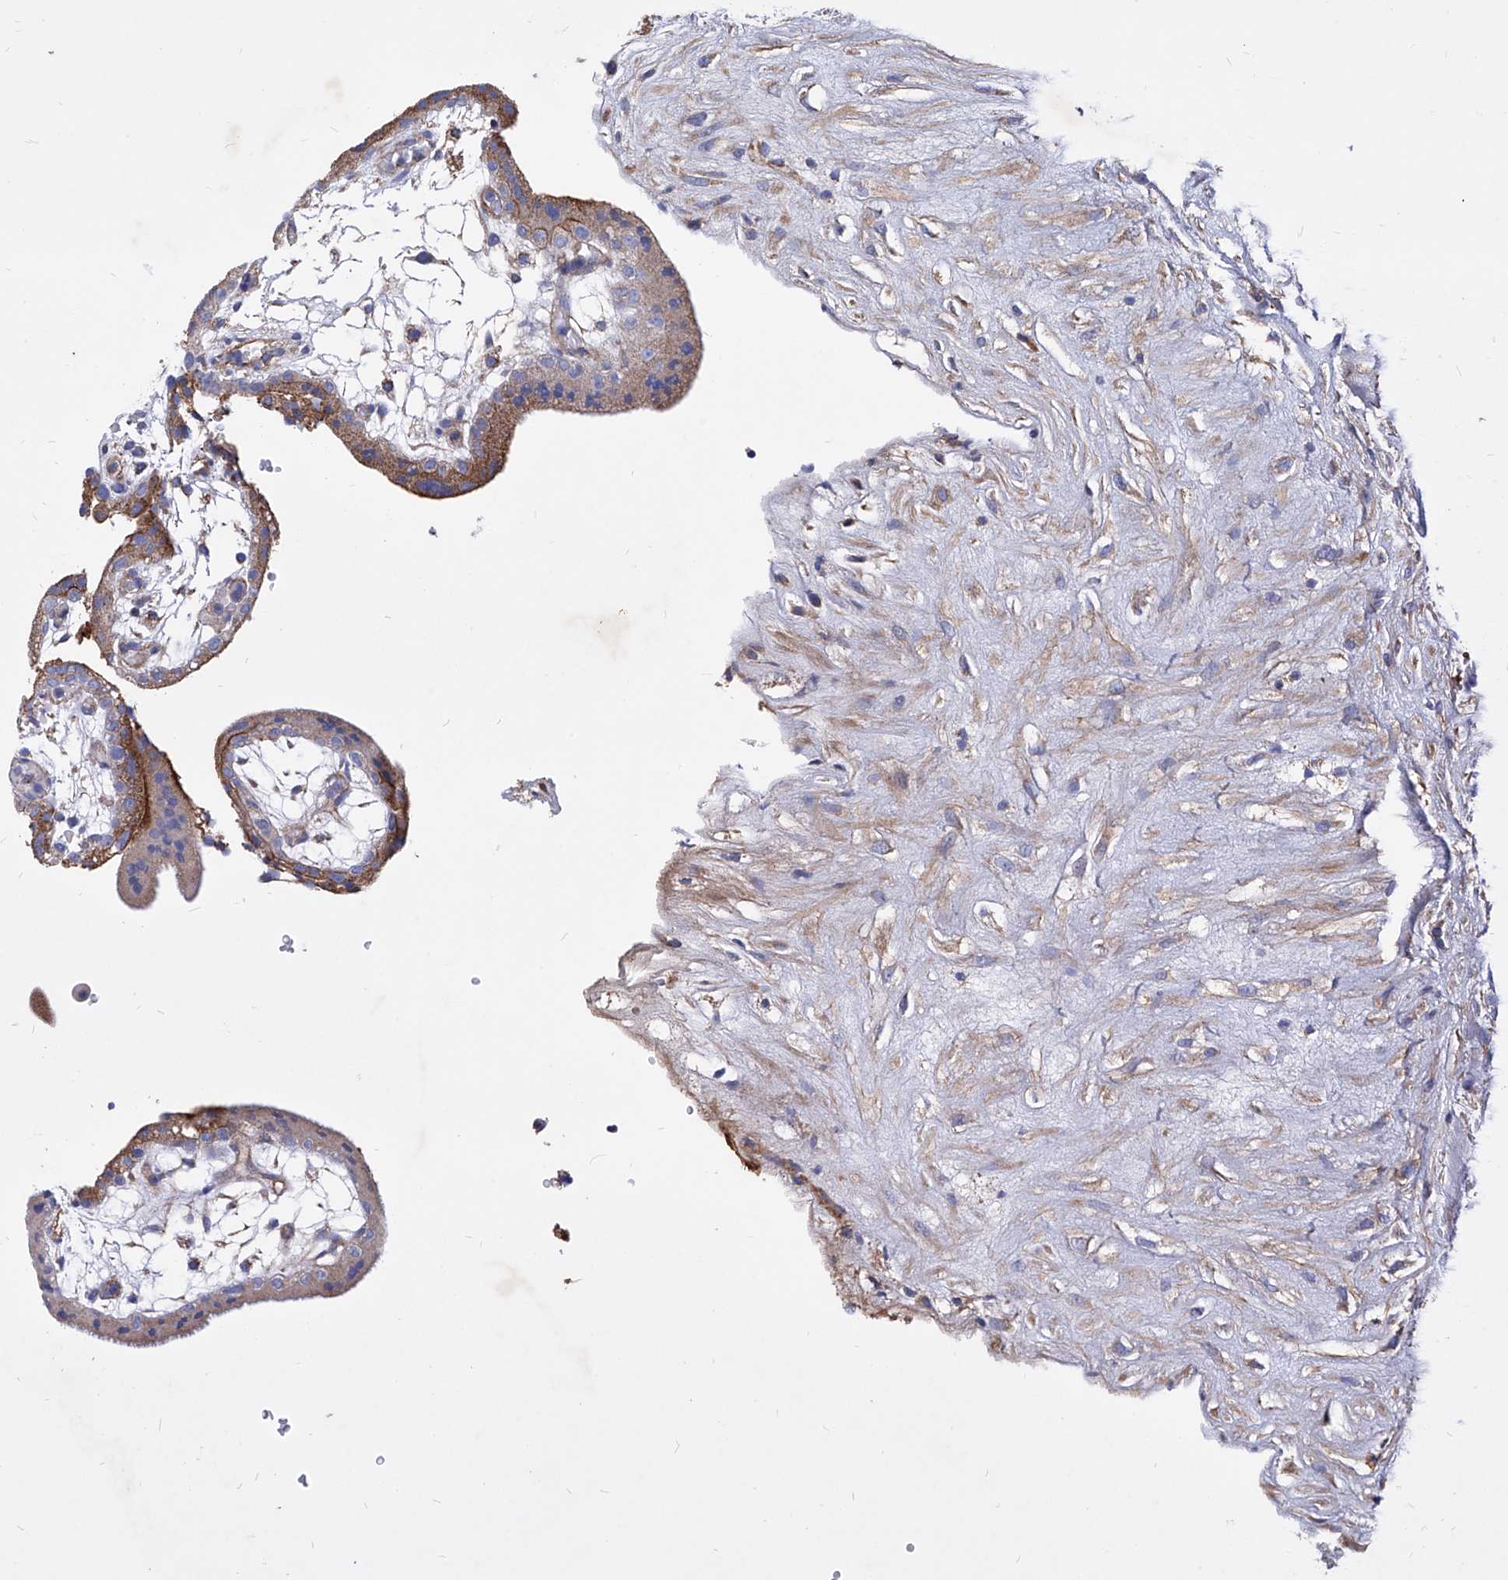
{"staining": {"intensity": "moderate", "quantity": ">75%", "location": "cytoplasmic/membranous"}, "tissue": "placenta", "cell_type": "Decidual cells", "image_type": "normal", "snomed": [{"axis": "morphology", "description": "Normal tissue, NOS"}, {"axis": "topography", "description": "Placenta"}], "caption": "Approximately >75% of decidual cells in benign human placenta reveal moderate cytoplasmic/membranous protein staining as visualized by brown immunohistochemical staining.", "gene": "HRNR", "patient": {"sex": "female", "age": 18}}